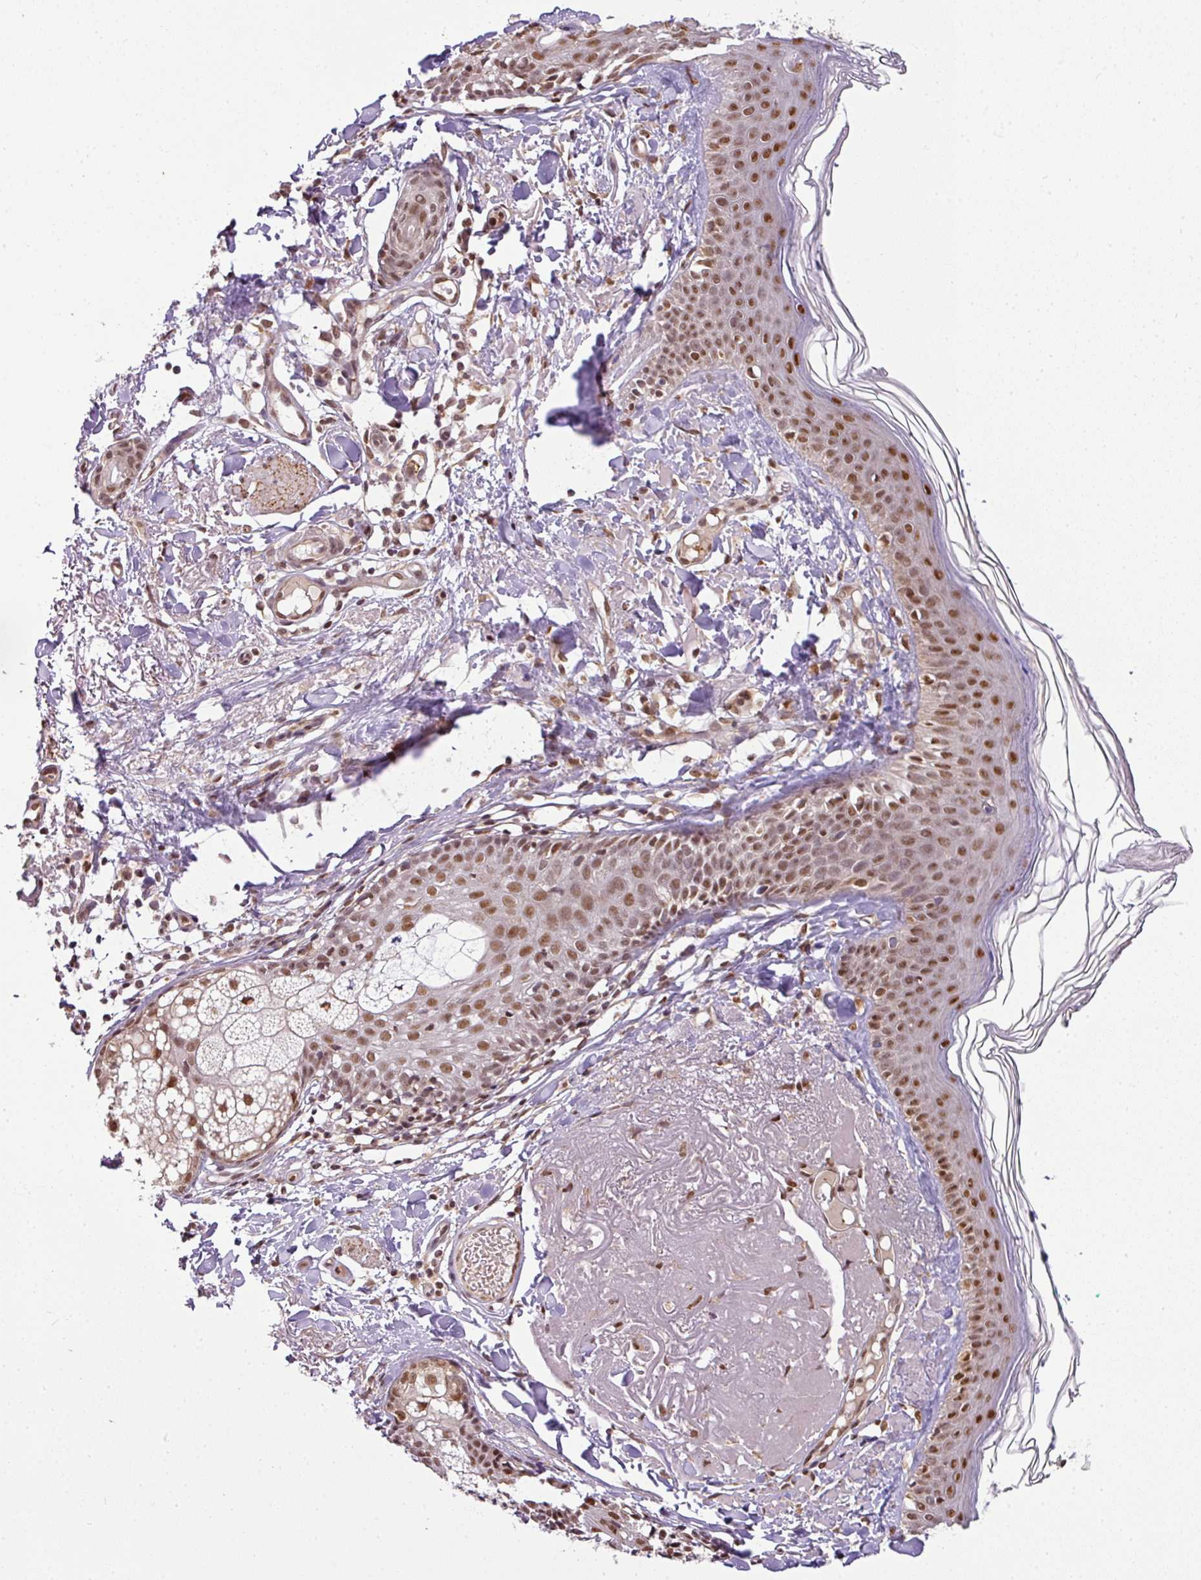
{"staining": {"intensity": "moderate", "quantity": ">75%", "location": "cytoplasmic/membranous,nuclear"}, "tissue": "skin", "cell_type": "Fibroblasts", "image_type": "normal", "snomed": [{"axis": "morphology", "description": "Normal tissue, NOS"}, {"axis": "morphology", "description": "Malignant melanoma, NOS"}, {"axis": "topography", "description": "Skin"}], "caption": "Unremarkable skin was stained to show a protein in brown. There is medium levels of moderate cytoplasmic/membranous,nuclear positivity in approximately >75% of fibroblasts.", "gene": "C1orf226", "patient": {"sex": "male", "age": 80}}